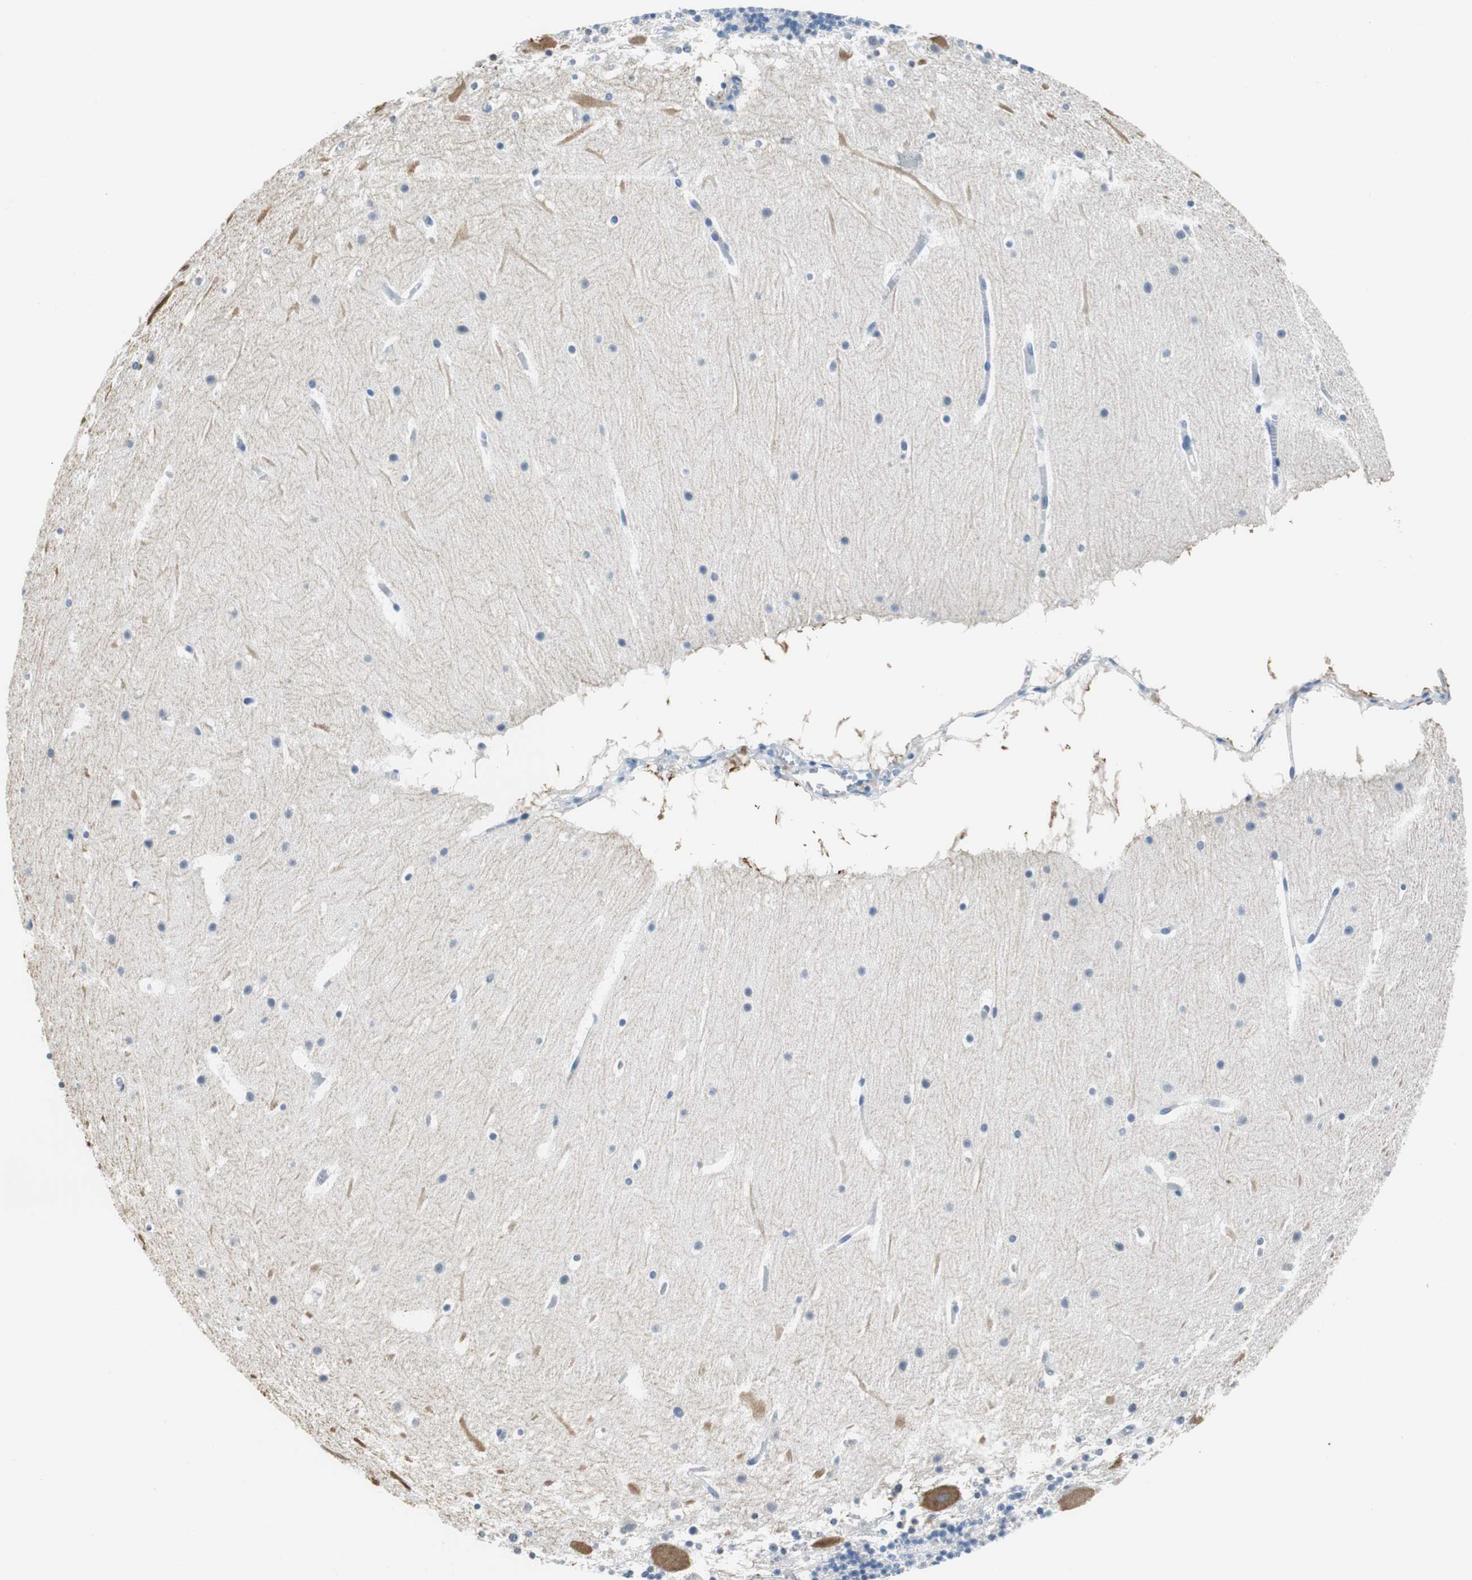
{"staining": {"intensity": "negative", "quantity": "none", "location": "none"}, "tissue": "cerebellum", "cell_type": "Cells in granular layer", "image_type": "normal", "snomed": [{"axis": "morphology", "description": "Normal tissue, NOS"}, {"axis": "topography", "description": "Cerebellum"}], "caption": "Histopathology image shows no protein staining in cells in granular layer of normal cerebellum.", "gene": "MUC7", "patient": {"sex": "male", "age": 45}}